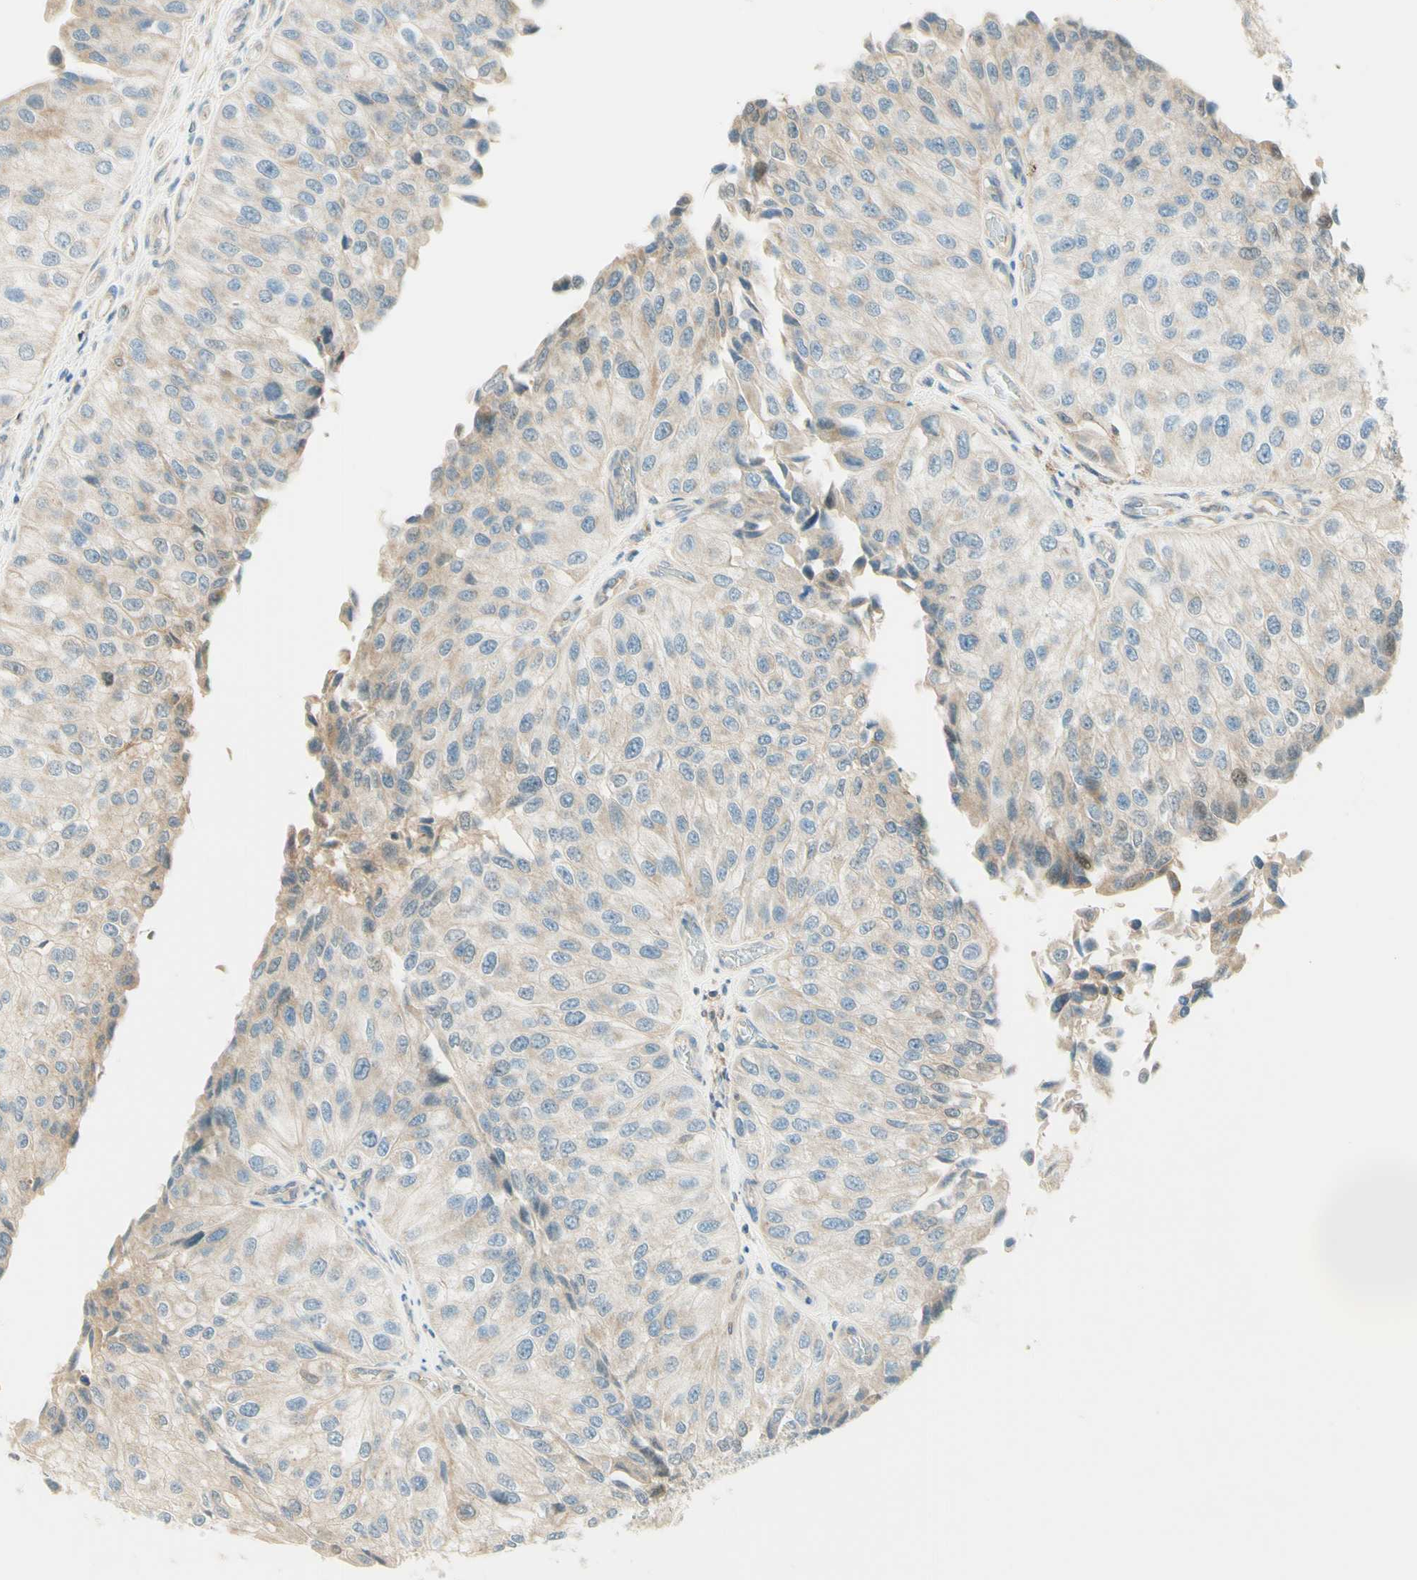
{"staining": {"intensity": "weak", "quantity": "25%-75%", "location": "cytoplasmic/membranous"}, "tissue": "urothelial cancer", "cell_type": "Tumor cells", "image_type": "cancer", "snomed": [{"axis": "morphology", "description": "Urothelial carcinoma, High grade"}, {"axis": "topography", "description": "Kidney"}, {"axis": "topography", "description": "Urinary bladder"}], "caption": "High-grade urothelial carcinoma stained with a protein marker reveals weak staining in tumor cells.", "gene": "PROM1", "patient": {"sex": "male", "age": 77}}